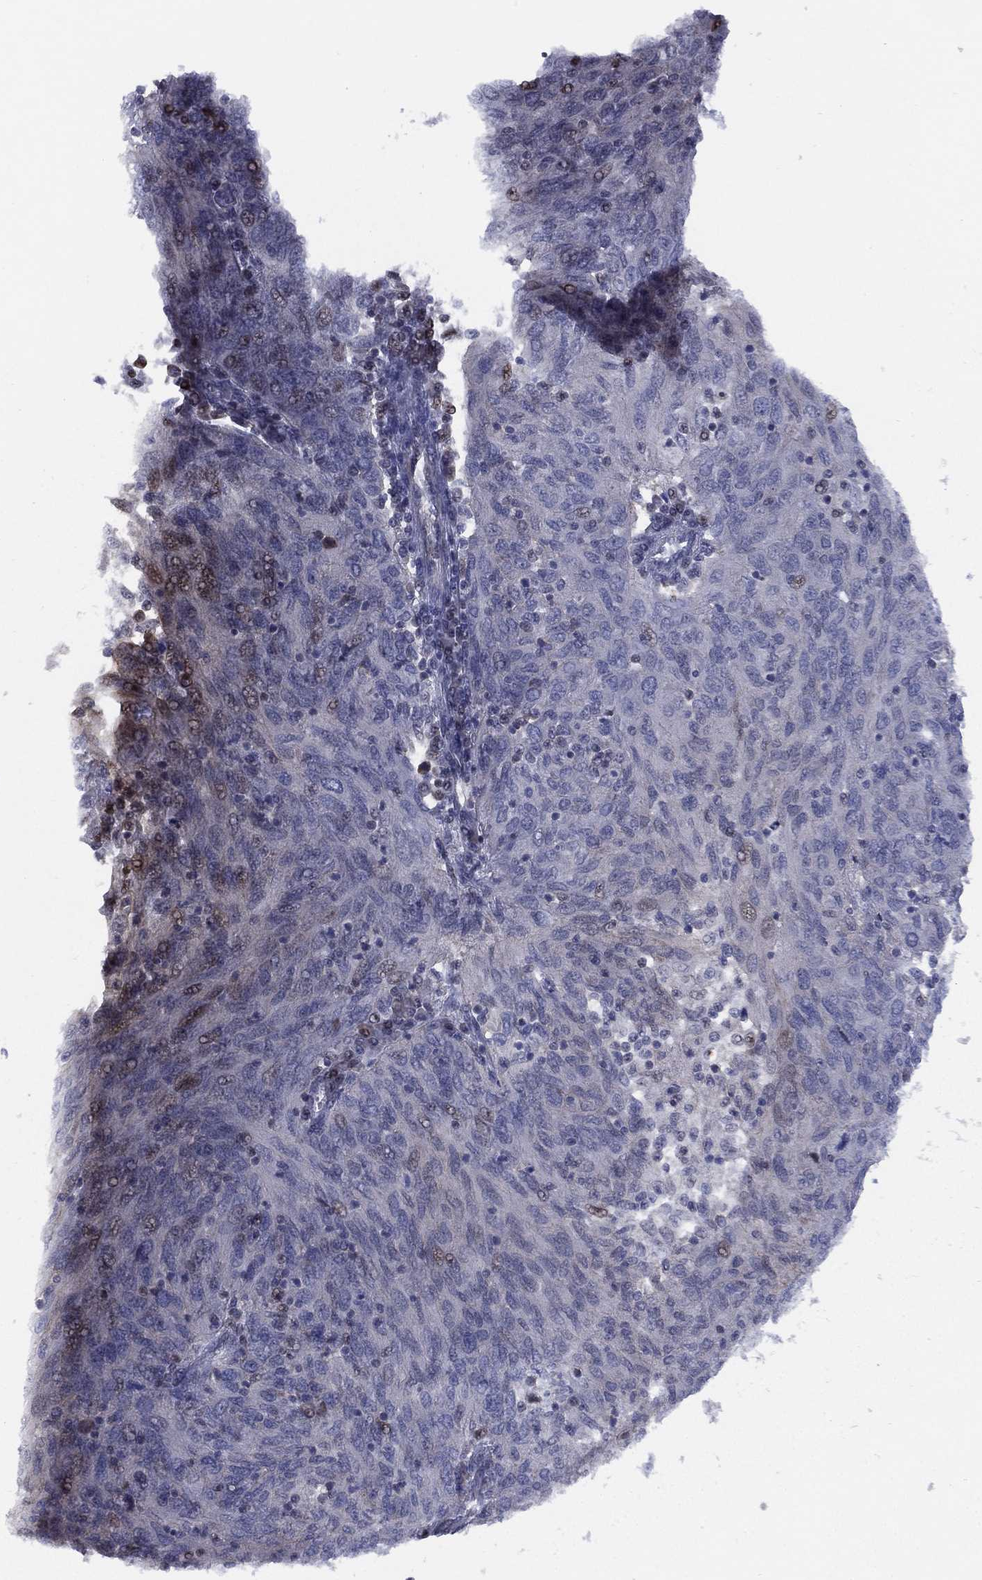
{"staining": {"intensity": "negative", "quantity": "none", "location": "none"}, "tissue": "ovarian cancer", "cell_type": "Tumor cells", "image_type": "cancer", "snomed": [{"axis": "morphology", "description": "Carcinoma, endometroid"}, {"axis": "topography", "description": "Ovary"}], "caption": "Immunohistochemistry of human ovarian endometroid carcinoma shows no staining in tumor cells. The staining was performed using DAB (3,3'-diaminobenzidine) to visualize the protein expression in brown, while the nuclei were stained in blue with hematoxylin (Magnification: 20x).", "gene": "SLC4A4", "patient": {"sex": "female", "age": 50}}